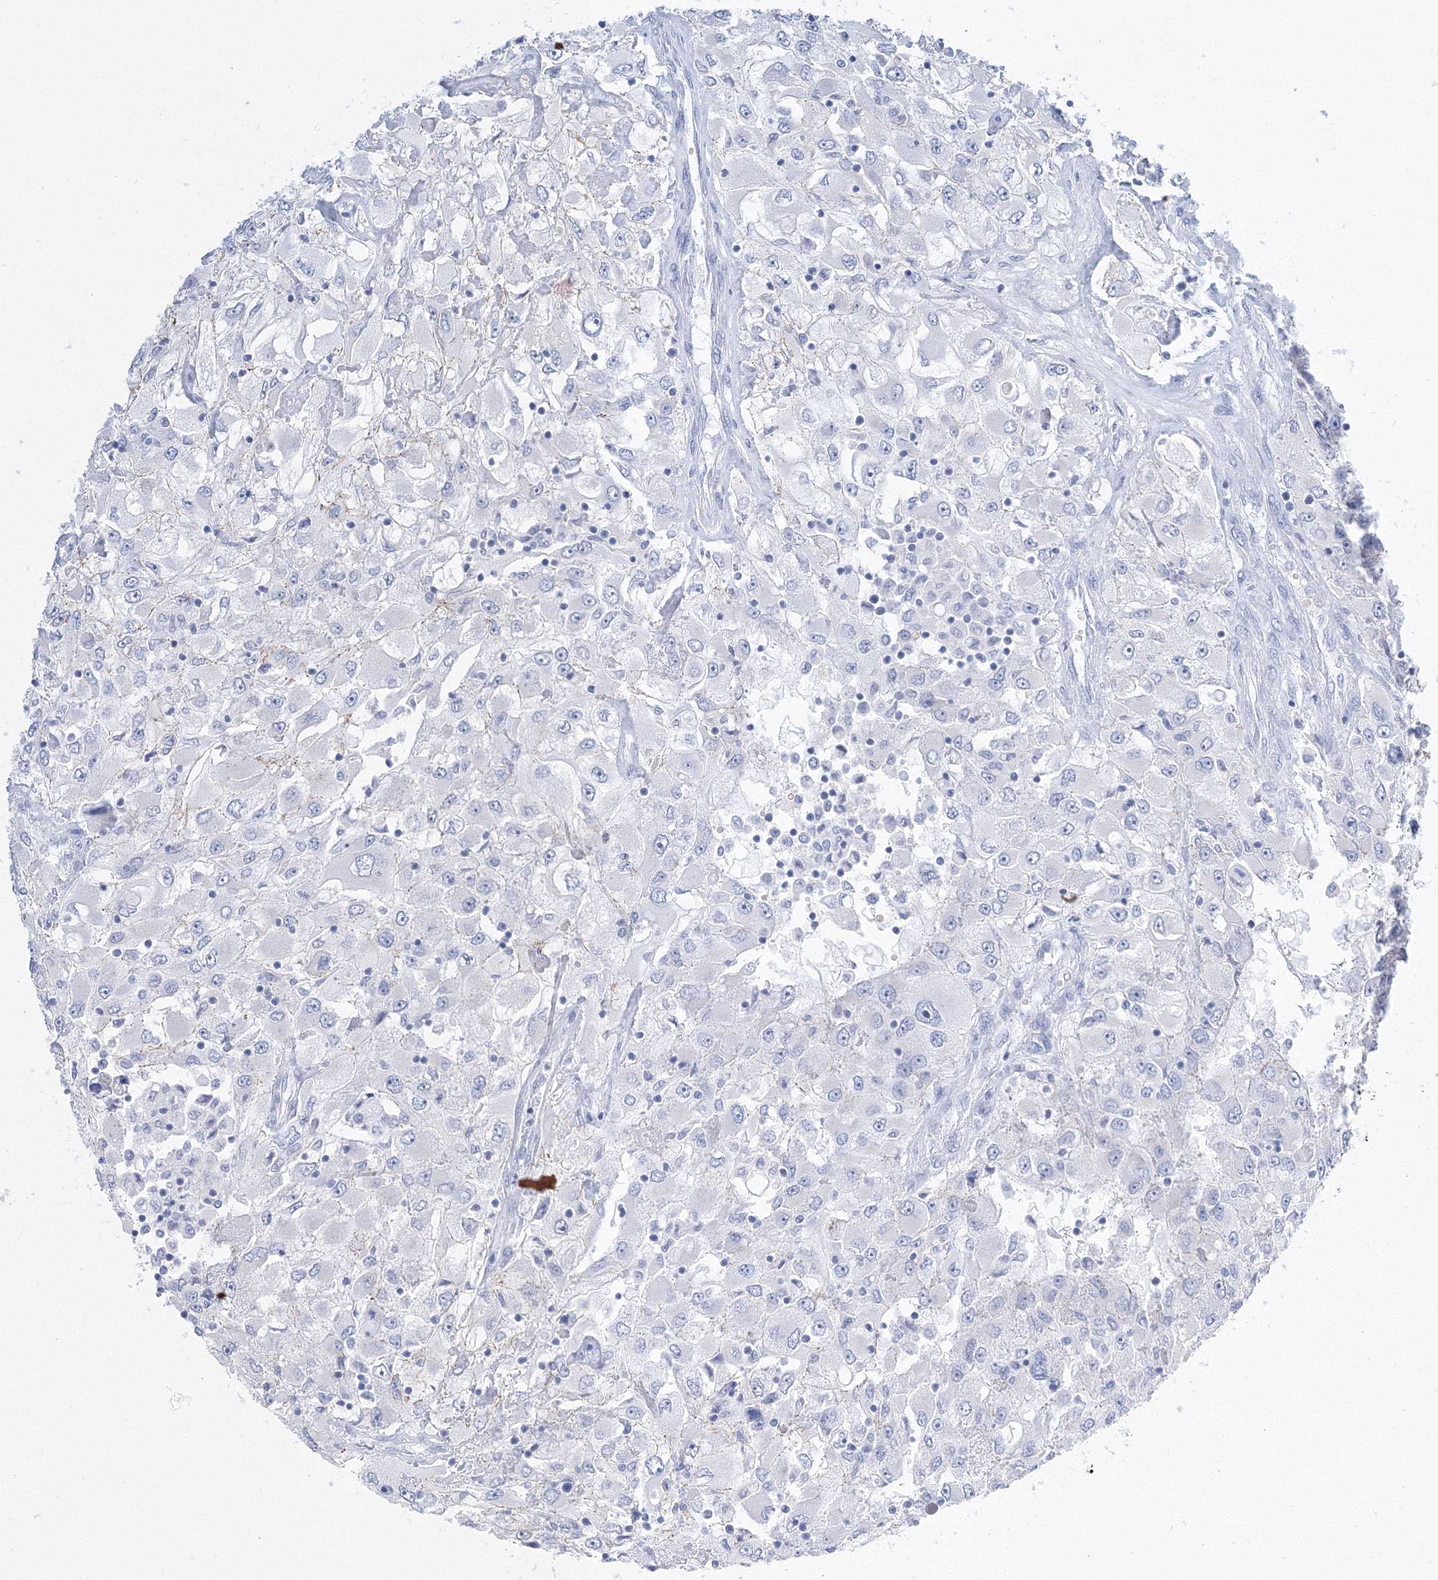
{"staining": {"intensity": "negative", "quantity": "none", "location": "none"}, "tissue": "renal cancer", "cell_type": "Tumor cells", "image_type": "cancer", "snomed": [{"axis": "morphology", "description": "Adenocarcinoma, NOS"}, {"axis": "topography", "description": "Kidney"}], "caption": "DAB (3,3'-diaminobenzidine) immunohistochemical staining of human renal cancer exhibits no significant expression in tumor cells.", "gene": "AASDH", "patient": {"sex": "female", "age": 52}}